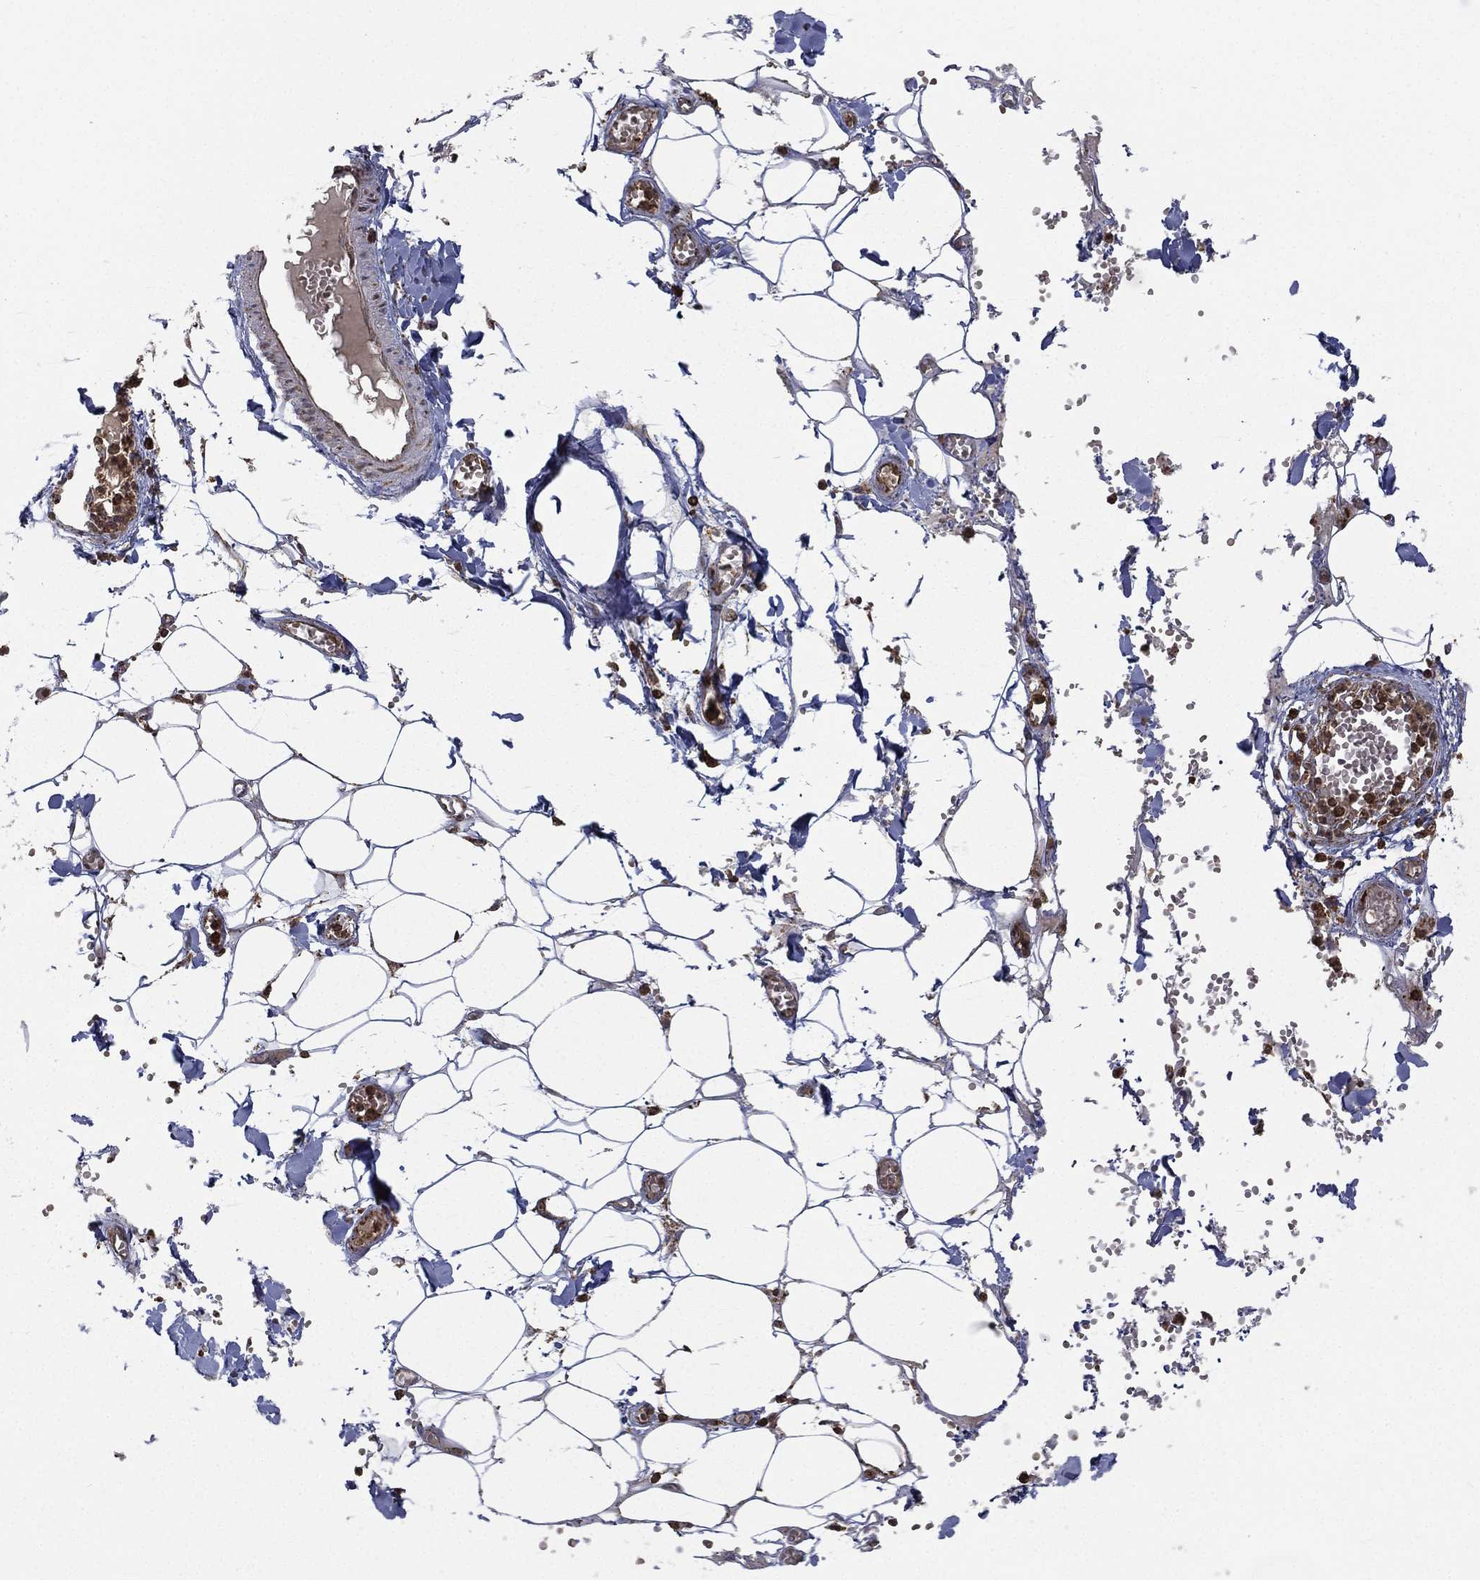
{"staining": {"intensity": "negative", "quantity": "none", "location": "none"}, "tissue": "adipose tissue", "cell_type": "Adipocytes", "image_type": "normal", "snomed": [{"axis": "morphology", "description": "Normal tissue, NOS"}, {"axis": "morphology", "description": "Squamous cell carcinoma, NOS"}, {"axis": "topography", "description": "Cartilage tissue"}, {"axis": "topography", "description": "Lung"}], "caption": "Adipose tissue was stained to show a protein in brown. There is no significant positivity in adipocytes. Brightfield microscopy of IHC stained with DAB (brown) and hematoxylin (blue), captured at high magnification.", "gene": "RIN3", "patient": {"sex": "male", "age": 66}}